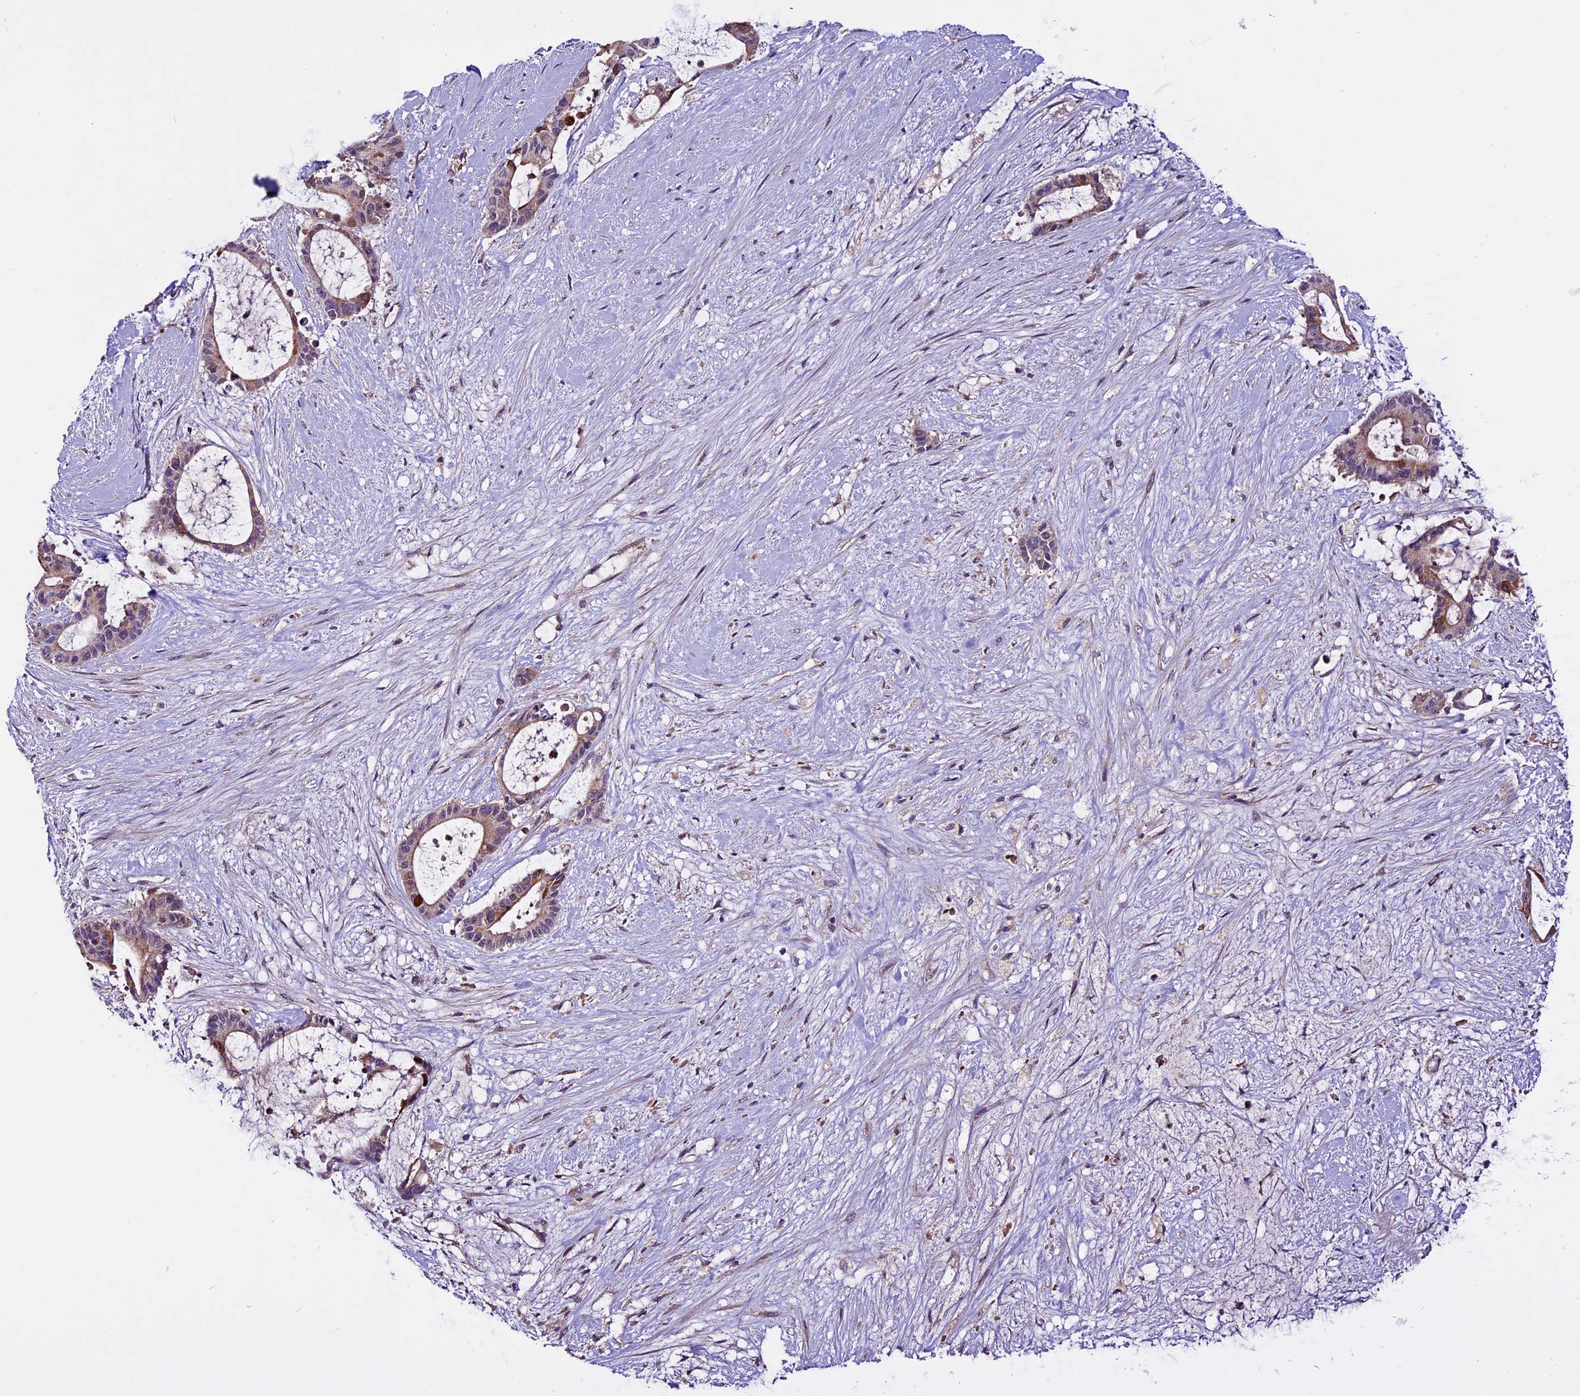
{"staining": {"intensity": "moderate", "quantity": "<25%", "location": "cytoplasmic/membranous"}, "tissue": "liver cancer", "cell_type": "Tumor cells", "image_type": "cancer", "snomed": [{"axis": "morphology", "description": "Normal tissue, NOS"}, {"axis": "morphology", "description": "Cholangiocarcinoma"}, {"axis": "topography", "description": "Liver"}, {"axis": "topography", "description": "Peripheral nerve tissue"}], "caption": "Protein expression analysis of human liver cholangiocarcinoma reveals moderate cytoplasmic/membranous staining in approximately <25% of tumor cells. The protein of interest is stained brown, and the nuclei are stained in blue (DAB (3,3'-diaminobenzidine) IHC with brightfield microscopy, high magnification).", "gene": "RINL", "patient": {"sex": "female", "age": 73}}